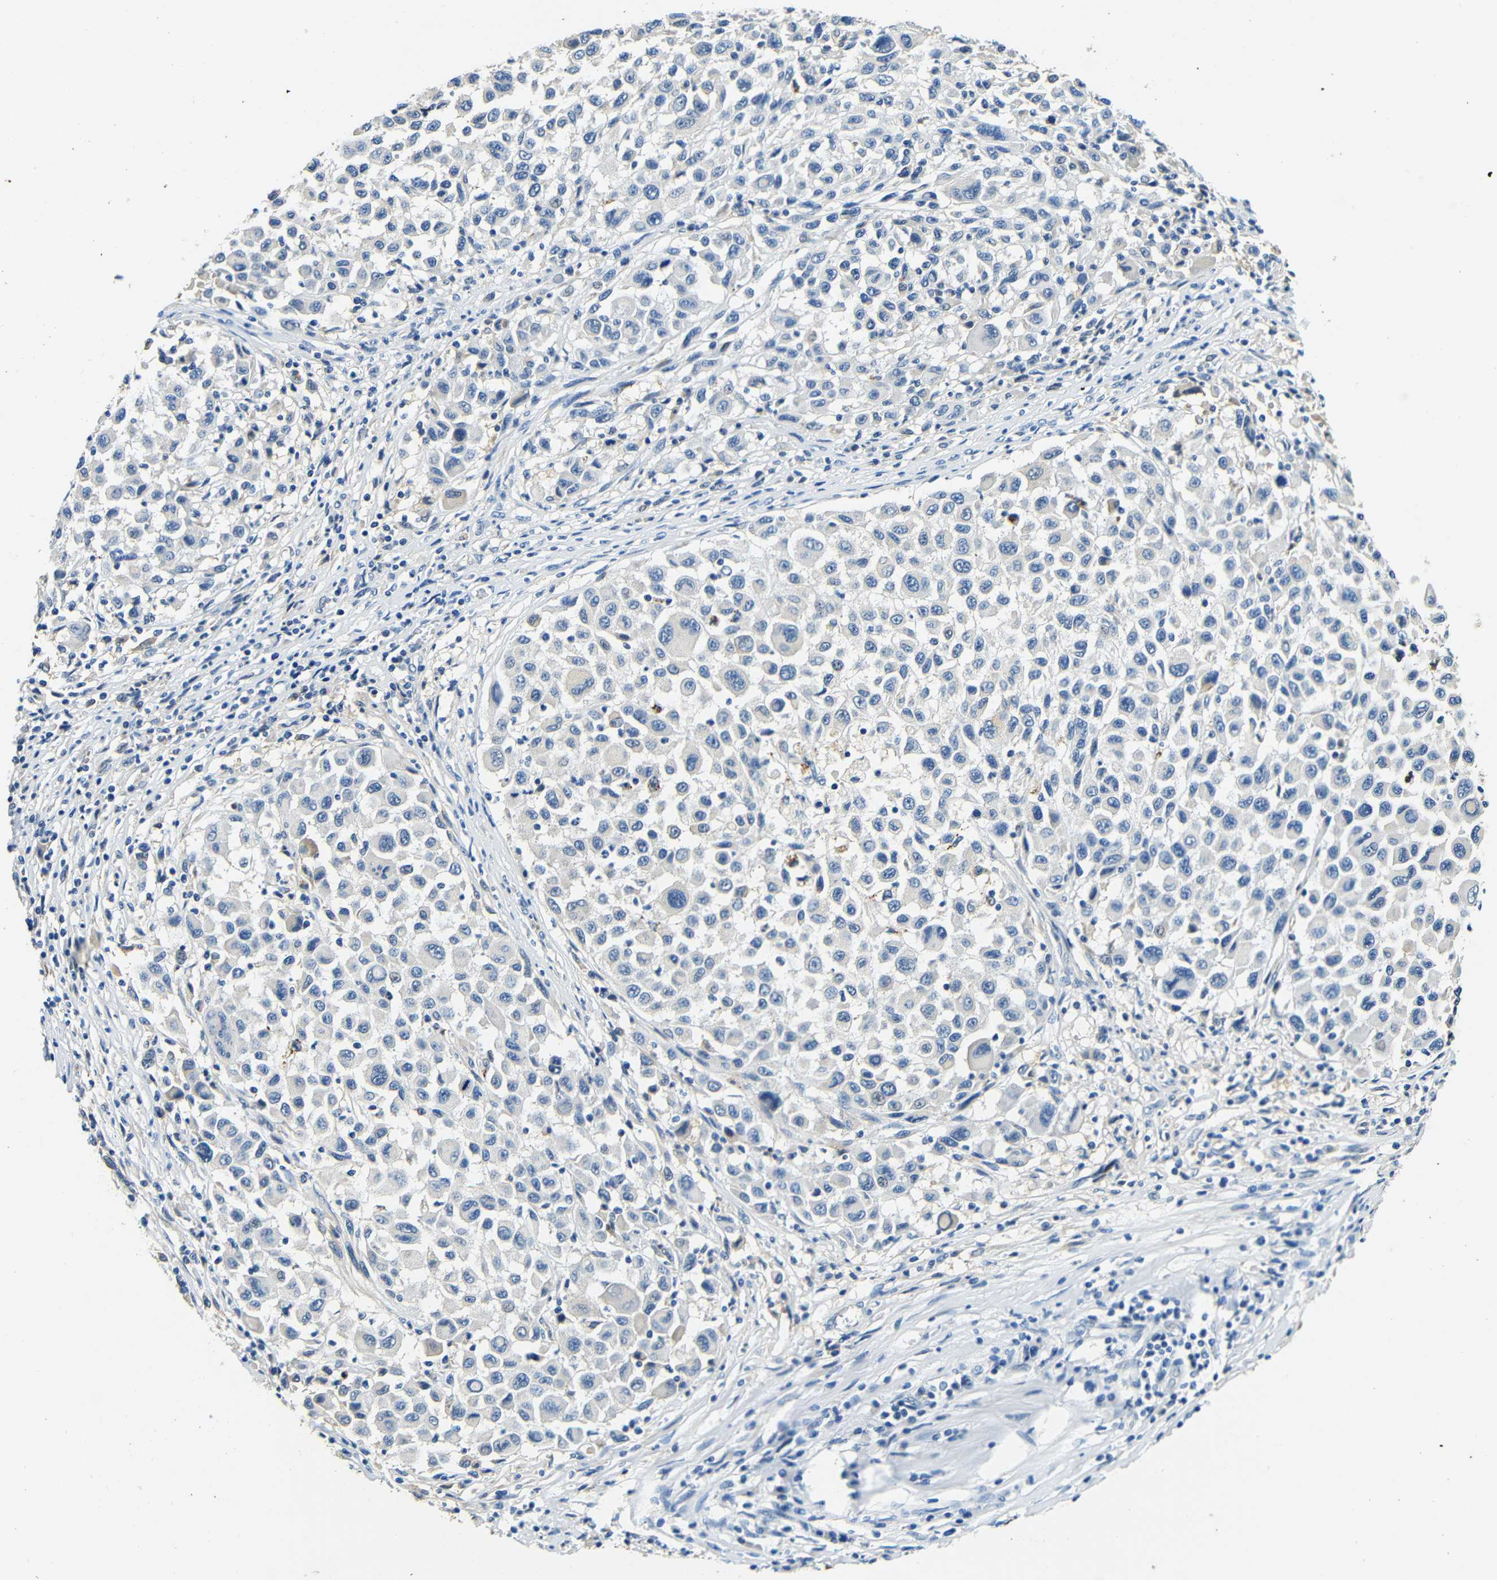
{"staining": {"intensity": "negative", "quantity": "none", "location": "none"}, "tissue": "melanoma", "cell_type": "Tumor cells", "image_type": "cancer", "snomed": [{"axis": "morphology", "description": "Malignant melanoma, Metastatic site"}, {"axis": "topography", "description": "Lymph node"}], "caption": "Immunohistochemistry (IHC) photomicrograph of human malignant melanoma (metastatic site) stained for a protein (brown), which shows no positivity in tumor cells.", "gene": "FMO5", "patient": {"sex": "male", "age": 61}}